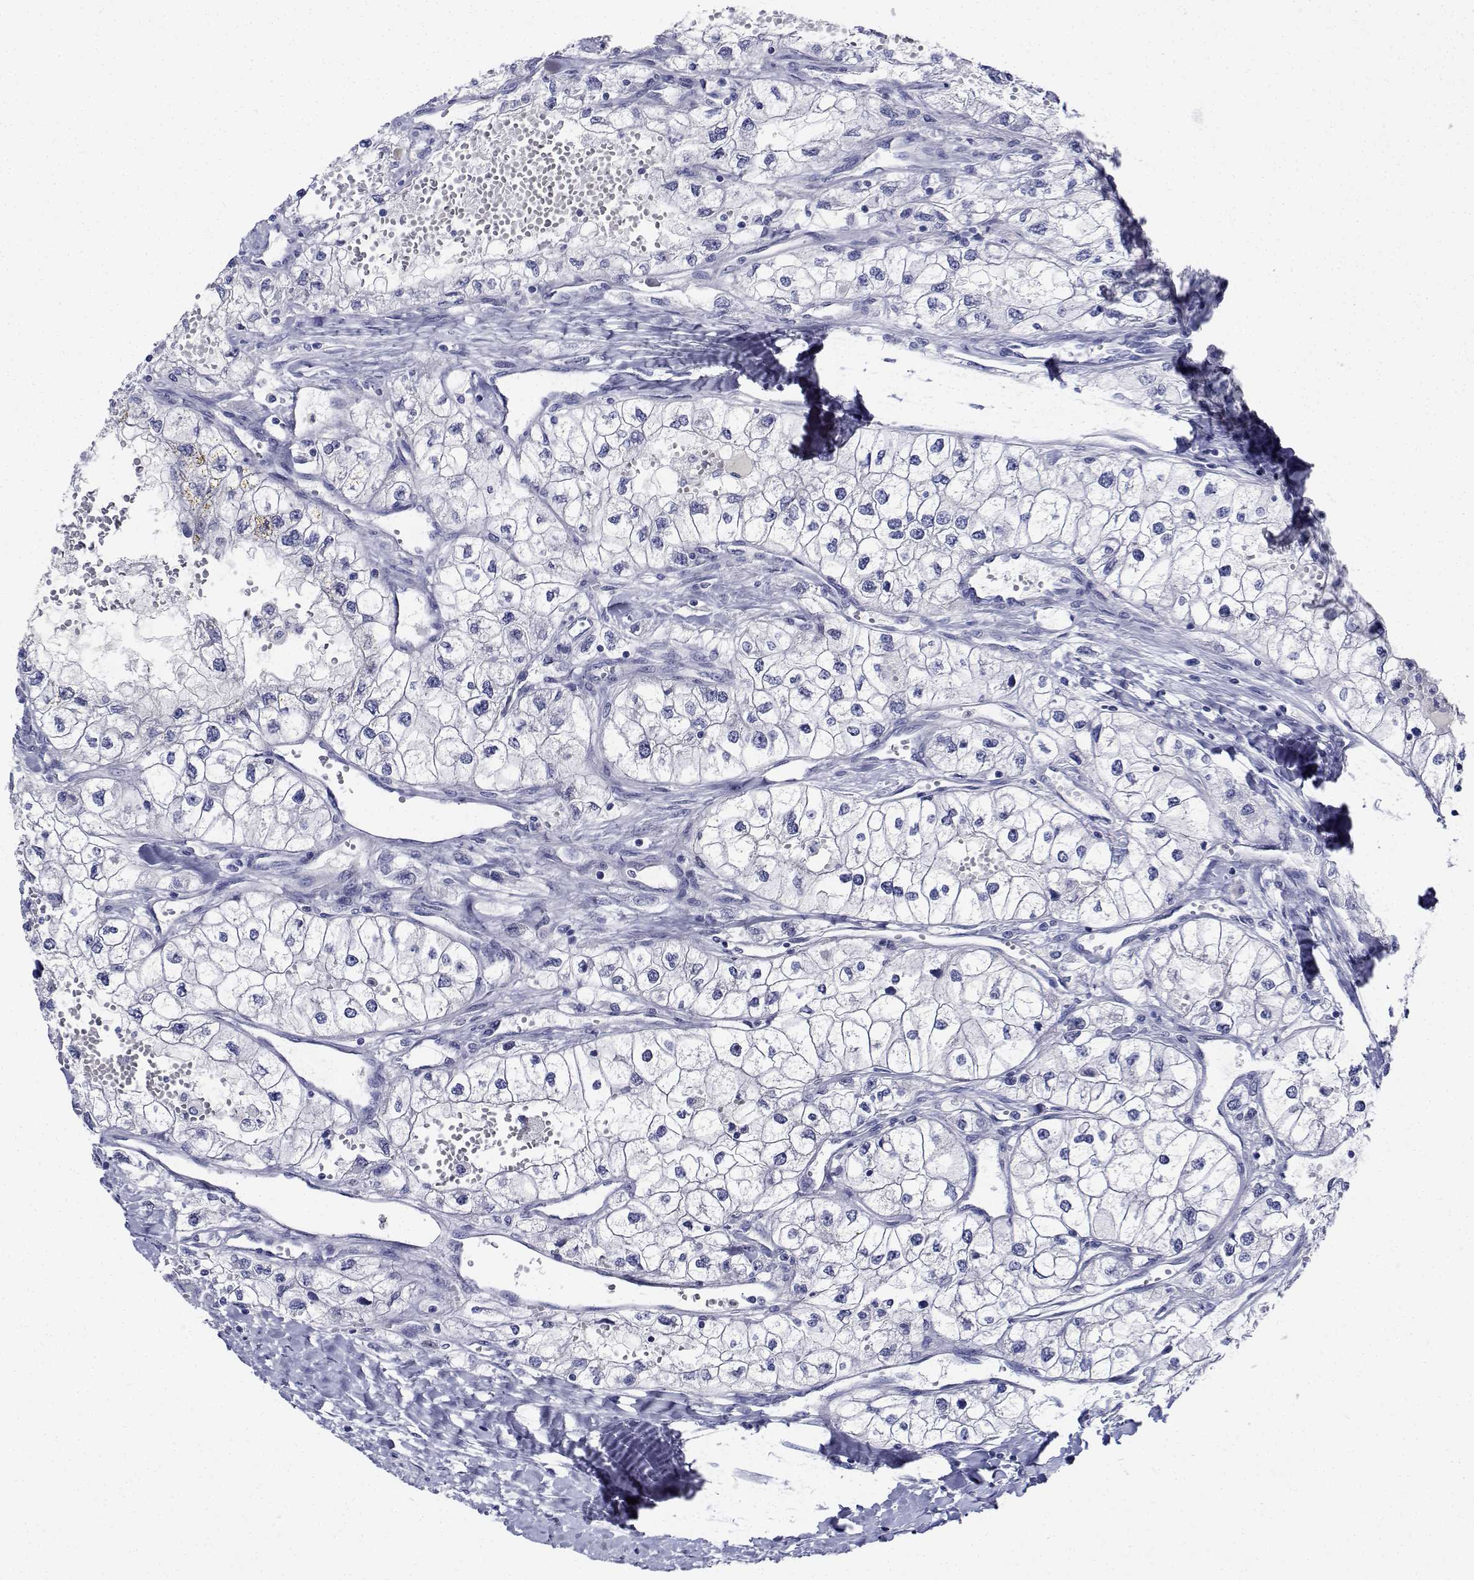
{"staining": {"intensity": "negative", "quantity": "none", "location": "none"}, "tissue": "renal cancer", "cell_type": "Tumor cells", "image_type": "cancer", "snomed": [{"axis": "morphology", "description": "Adenocarcinoma, NOS"}, {"axis": "topography", "description": "Kidney"}], "caption": "This is an immunohistochemistry photomicrograph of adenocarcinoma (renal). There is no staining in tumor cells.", "gene": "PLXNA4", "patient": {"sex": "male", "age": 59}}